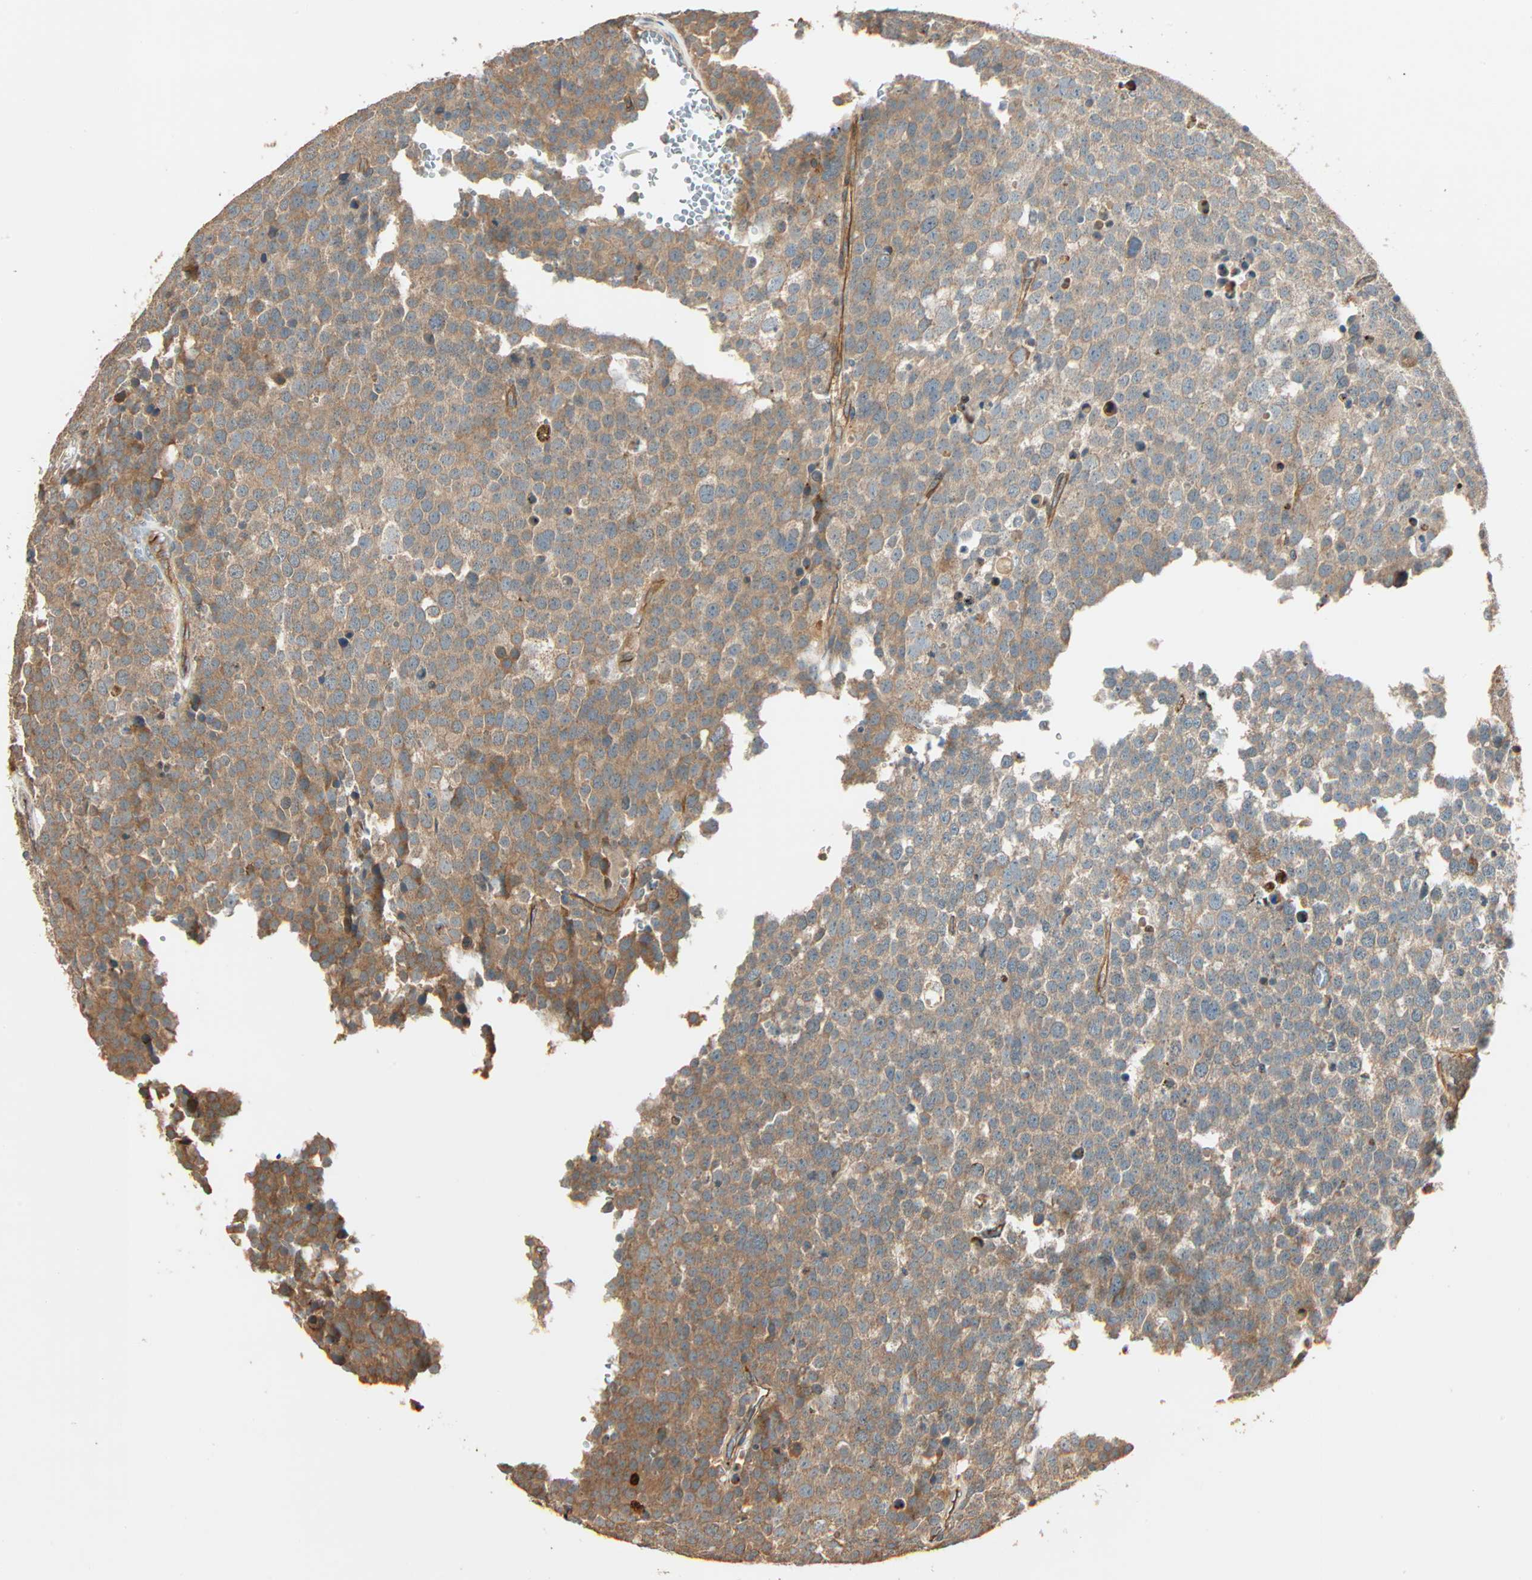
{"staining": {"intensity": "moderate", "quantity": "25%-75%", "location": "cytoplasmic/membranous"}, "tissue": "testis cancer", "cell_type": "Tumor cells", "image_type": "cancer", "snomed": [{"axis": "morphology", "description": "Seminoma, NOS"}, {"axis": "topography", "description": "Testis"}], "caption": "A micrograph of human testis cancer stained for a protein shows moderate cytoplasmic/membranous brown staining in tumor cells.", "gene": "GALK1", "patient": {"sex": "male", "age": 71}}